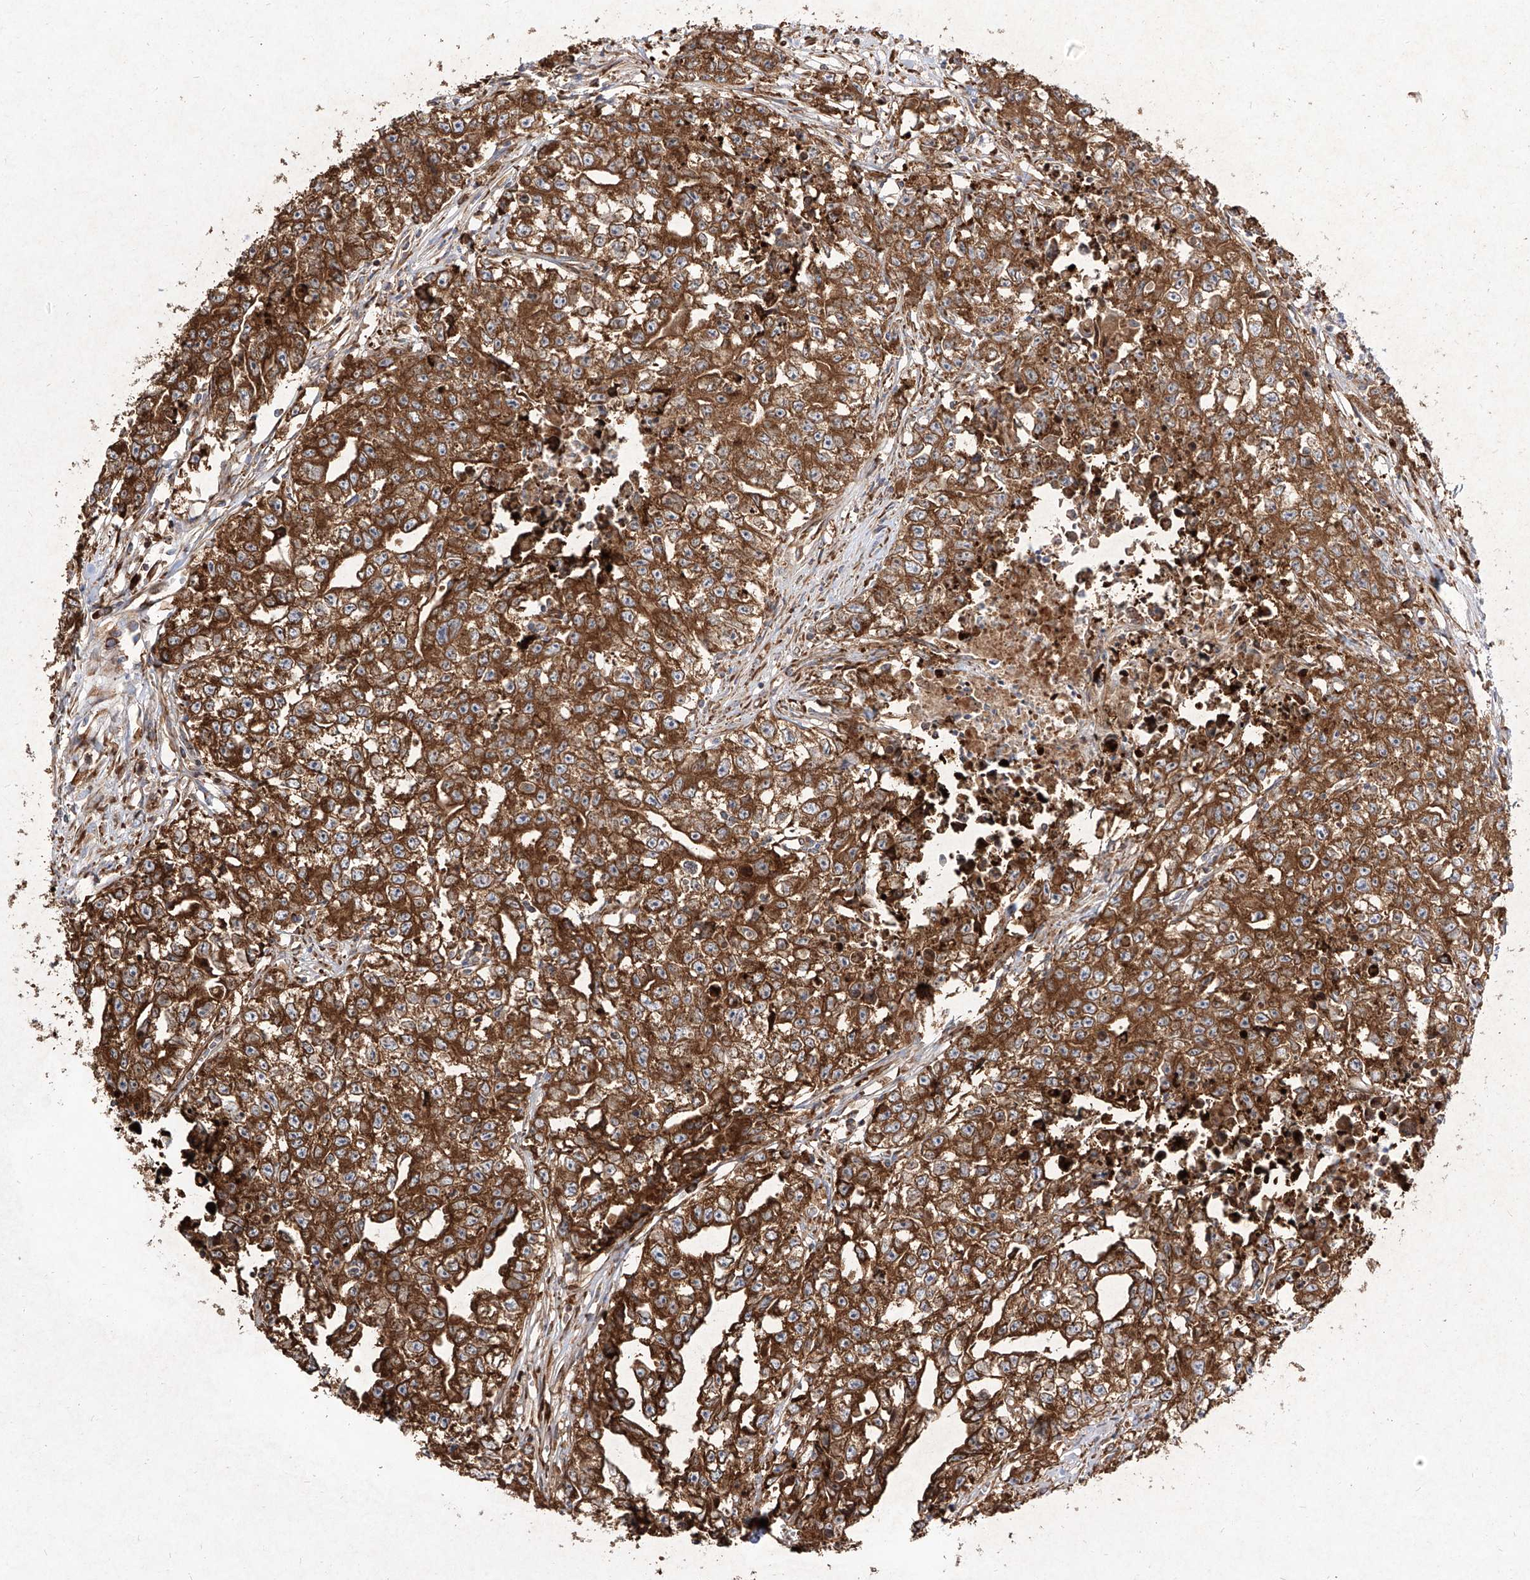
{"staining": {"intensity": "strong", "quantity": ">75%", "location": "cytoplasmic/membranous"}, "tissue": "testis cancer", "cell_type": "Tumor cells", "image_type": "cancer", "snomed": [{"axis": "morphology", "description": "Seminoma, NOS"}, {"axis": "morphology", "description": "Carcinoma, Embryonal, NOS"}, {"axis": "topography", "description": "Testis"}], "caption": "This histopathology image demonstrates IHC staining of testis cancer (seminoma), with high strong cytoplasmic/membranous positivity in approximately >75% of tumor cells.", "gene": "RPS25", "patient": {"sex": "male", "age": 43}}